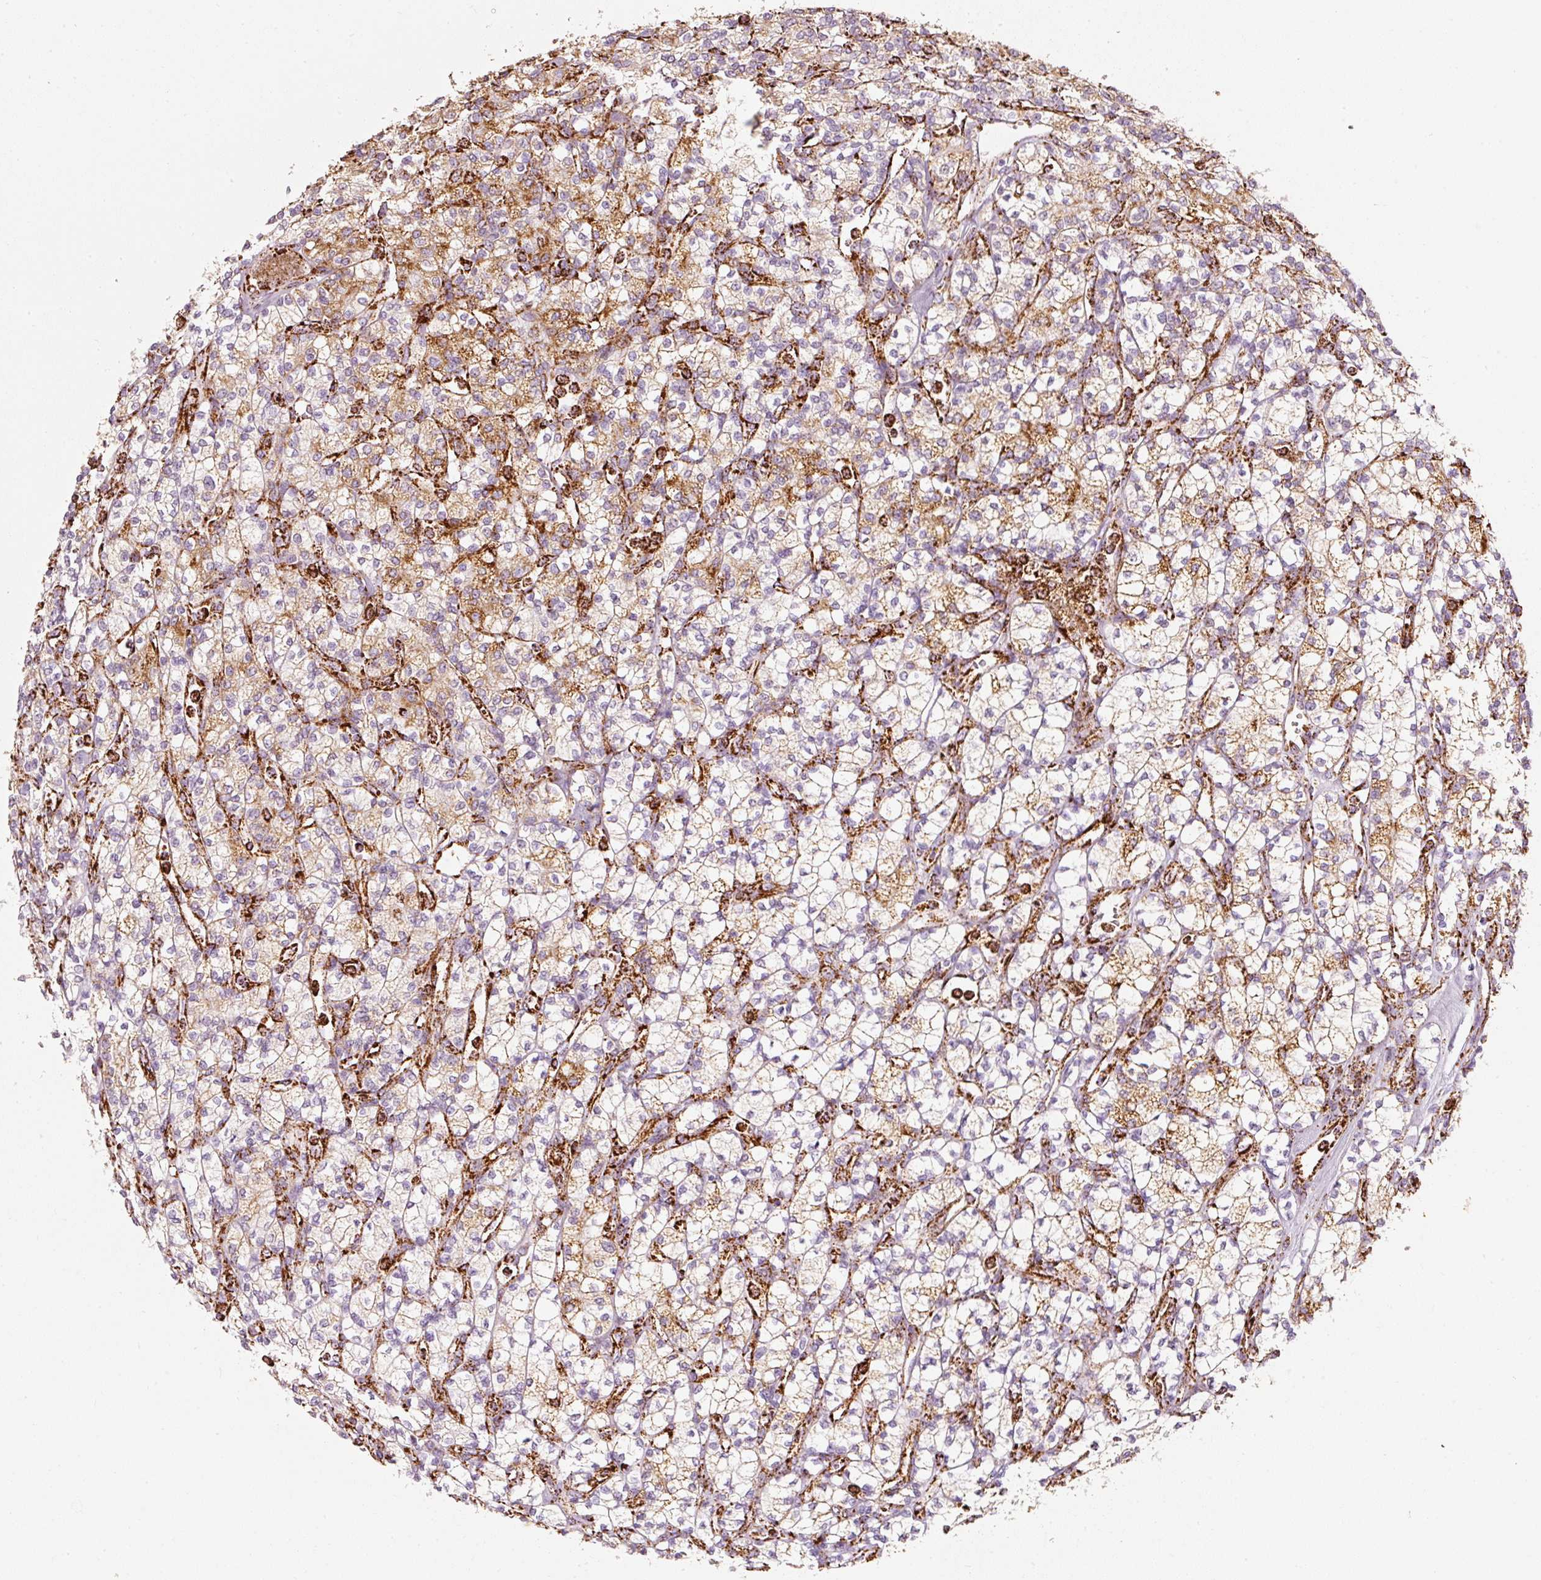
{"staining": {"intensity": "moderate", "quantity": "25%-75%", "location": "cytoplasmic/membranous"}, "tissue": "renal cancer", "cell_type": "Tumor cells", "image_type": "cancer", "snomed": [{"axis": "morphology", "description": "Adenocarcinoma, NOS"}, {"axis": "topography", "description": "Kidney"}], "caption": "Immunohistochemistry (IHC) (DAB) staining of renal adenocarcinoma exhibits moderate cytoplasmic/membranous protein expression in about 25%-75% of tumor cells.", "gene": "MT-CO2", "patient": {"sex": "male", "age": 77}}